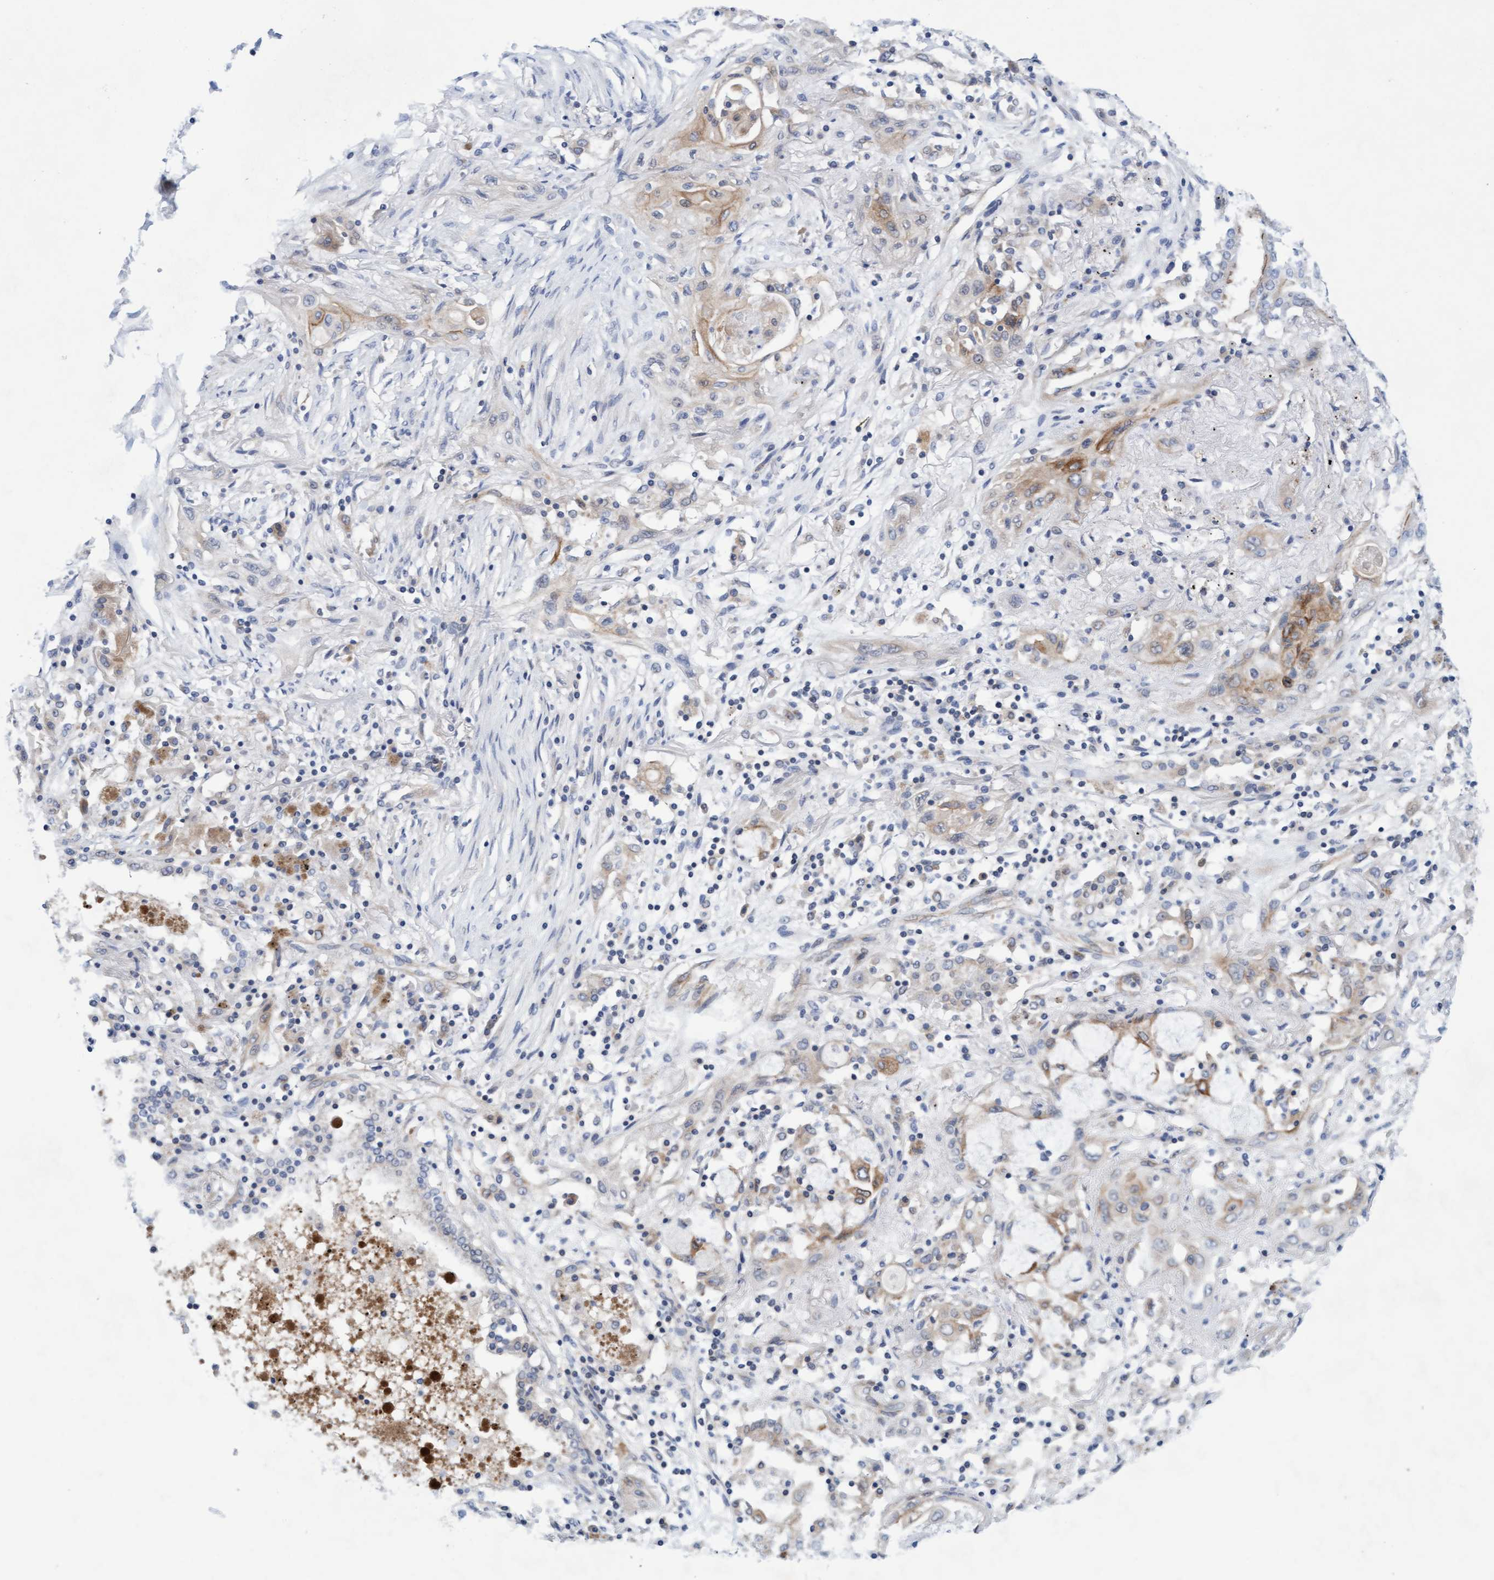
{"staining": {"intensity": "weak", "quantity": "25%-75%", "location": "cytoplasmic/membranous"}, "tissue": "lung cancer", "cell_type": "Tumor cells", "image_type": "cancer", "snomed": [{"axis": "morphology", "description": "Squamous cell carcinoma, NOS"}, {"axis": "topography", "description": "Lung"}], "caption": "Protein expression by immunohistochemistry (IHC) shows weak cytoplasmic/membranous staining in approximately 25%-75% of tumor cells in lung cancer (squamous cell carcinoma).", "gene": "SLC28A3", "patient": {"sex": "female", "age": 47}}